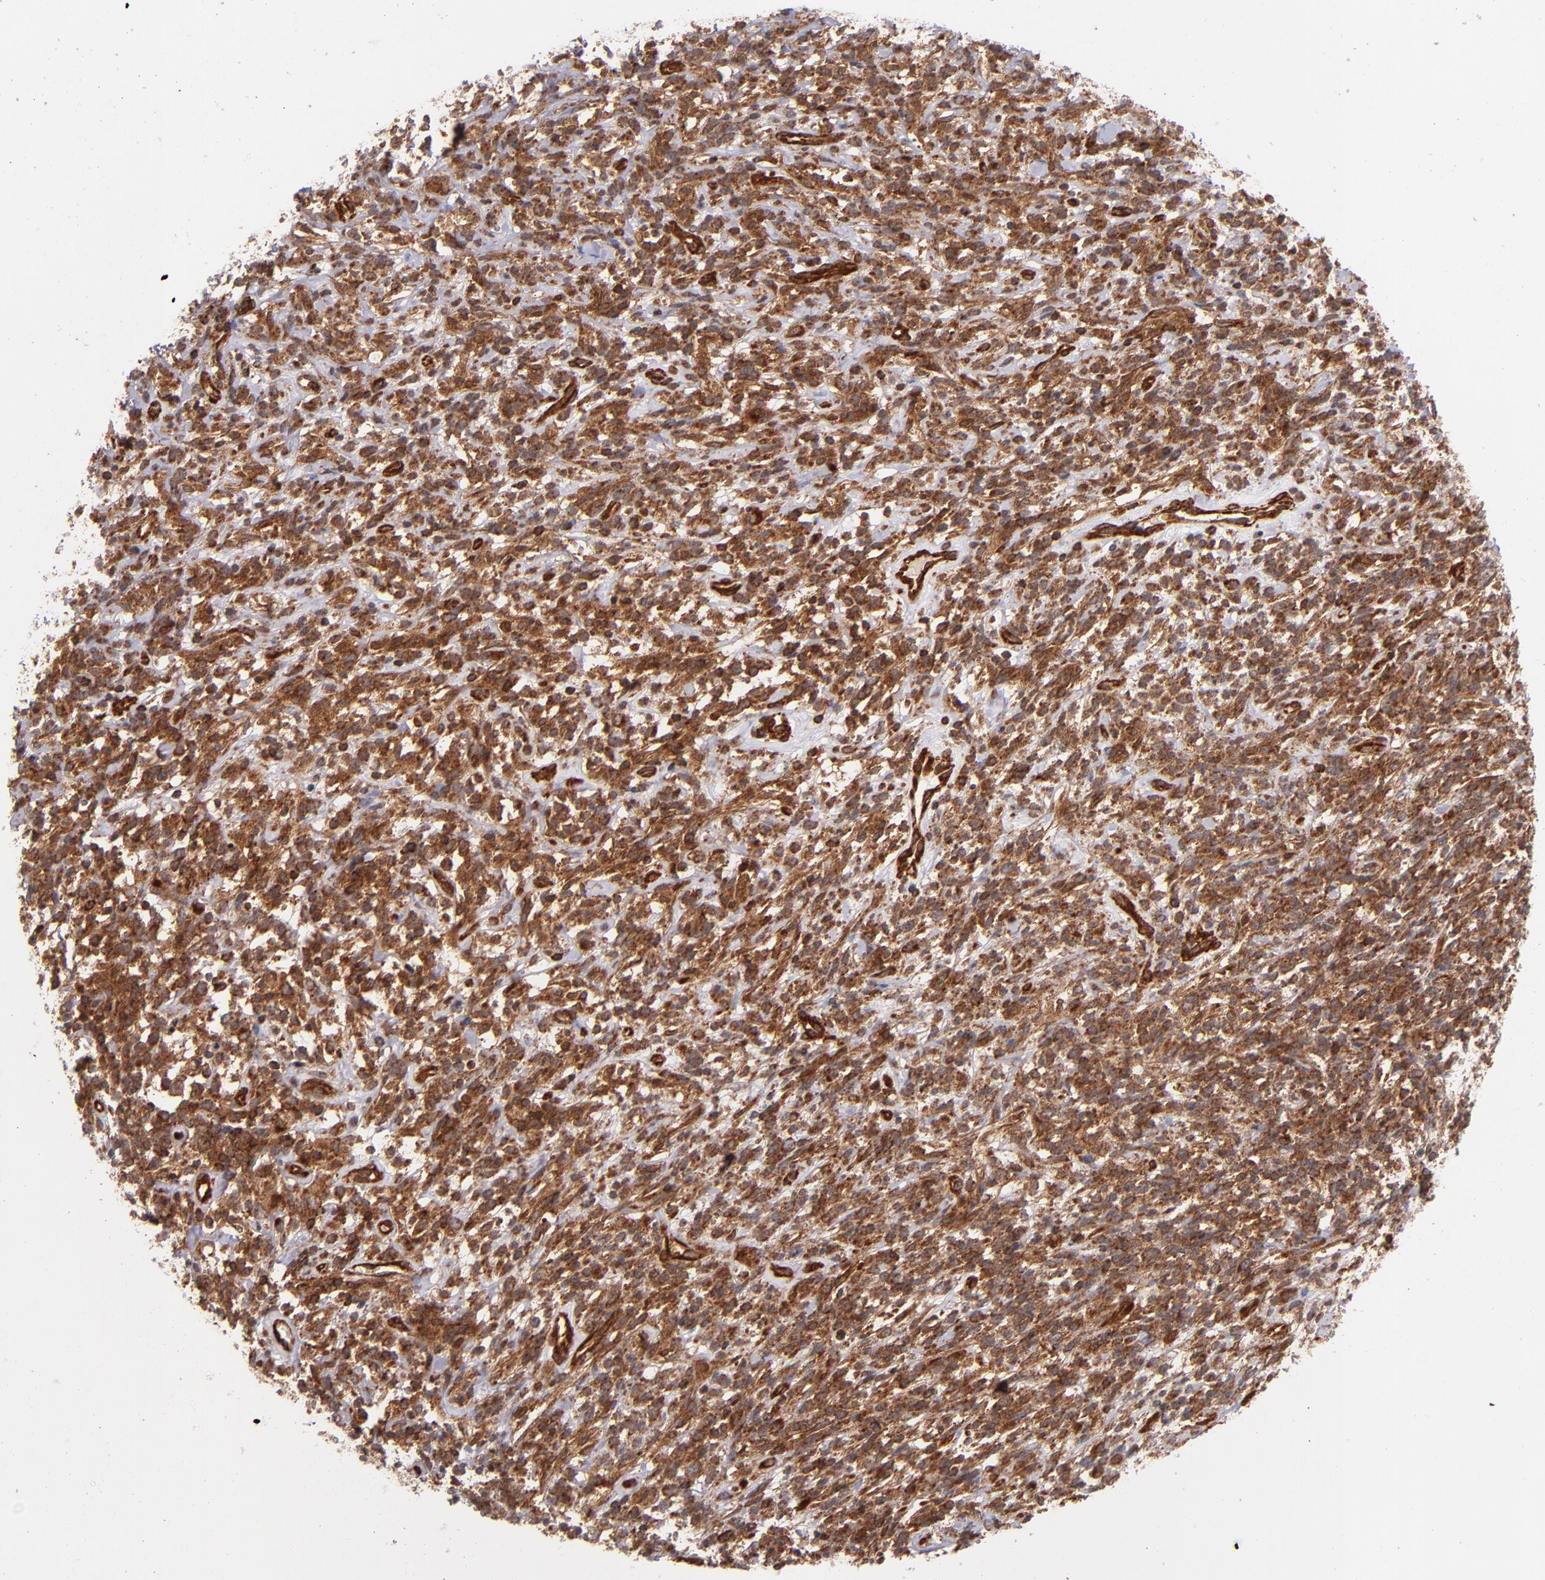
{"staining": {"intensity": "strong", "quantity": ">75%", "location": "cytoplasmic/membranous,nuclear"}, "tissue": "lymphoma", "cell_type": "Tumor cells", "image_type": "cancer", "snomed": [{"axis": "morphology", "description": "Malignant lymphoma, non-Hodgkin's type, High grade"}, {"axis": "topography", "description": "Lymph node"}], "caption": "Protein staining of lymphoma tissue shows strong cytoplasmic/membranous and nuclear positivity in approximately >75% of tumor cells. Nuclei are stained in blue.", "gene": "STX8", "patient": {"sex": "female", "age": 73}}